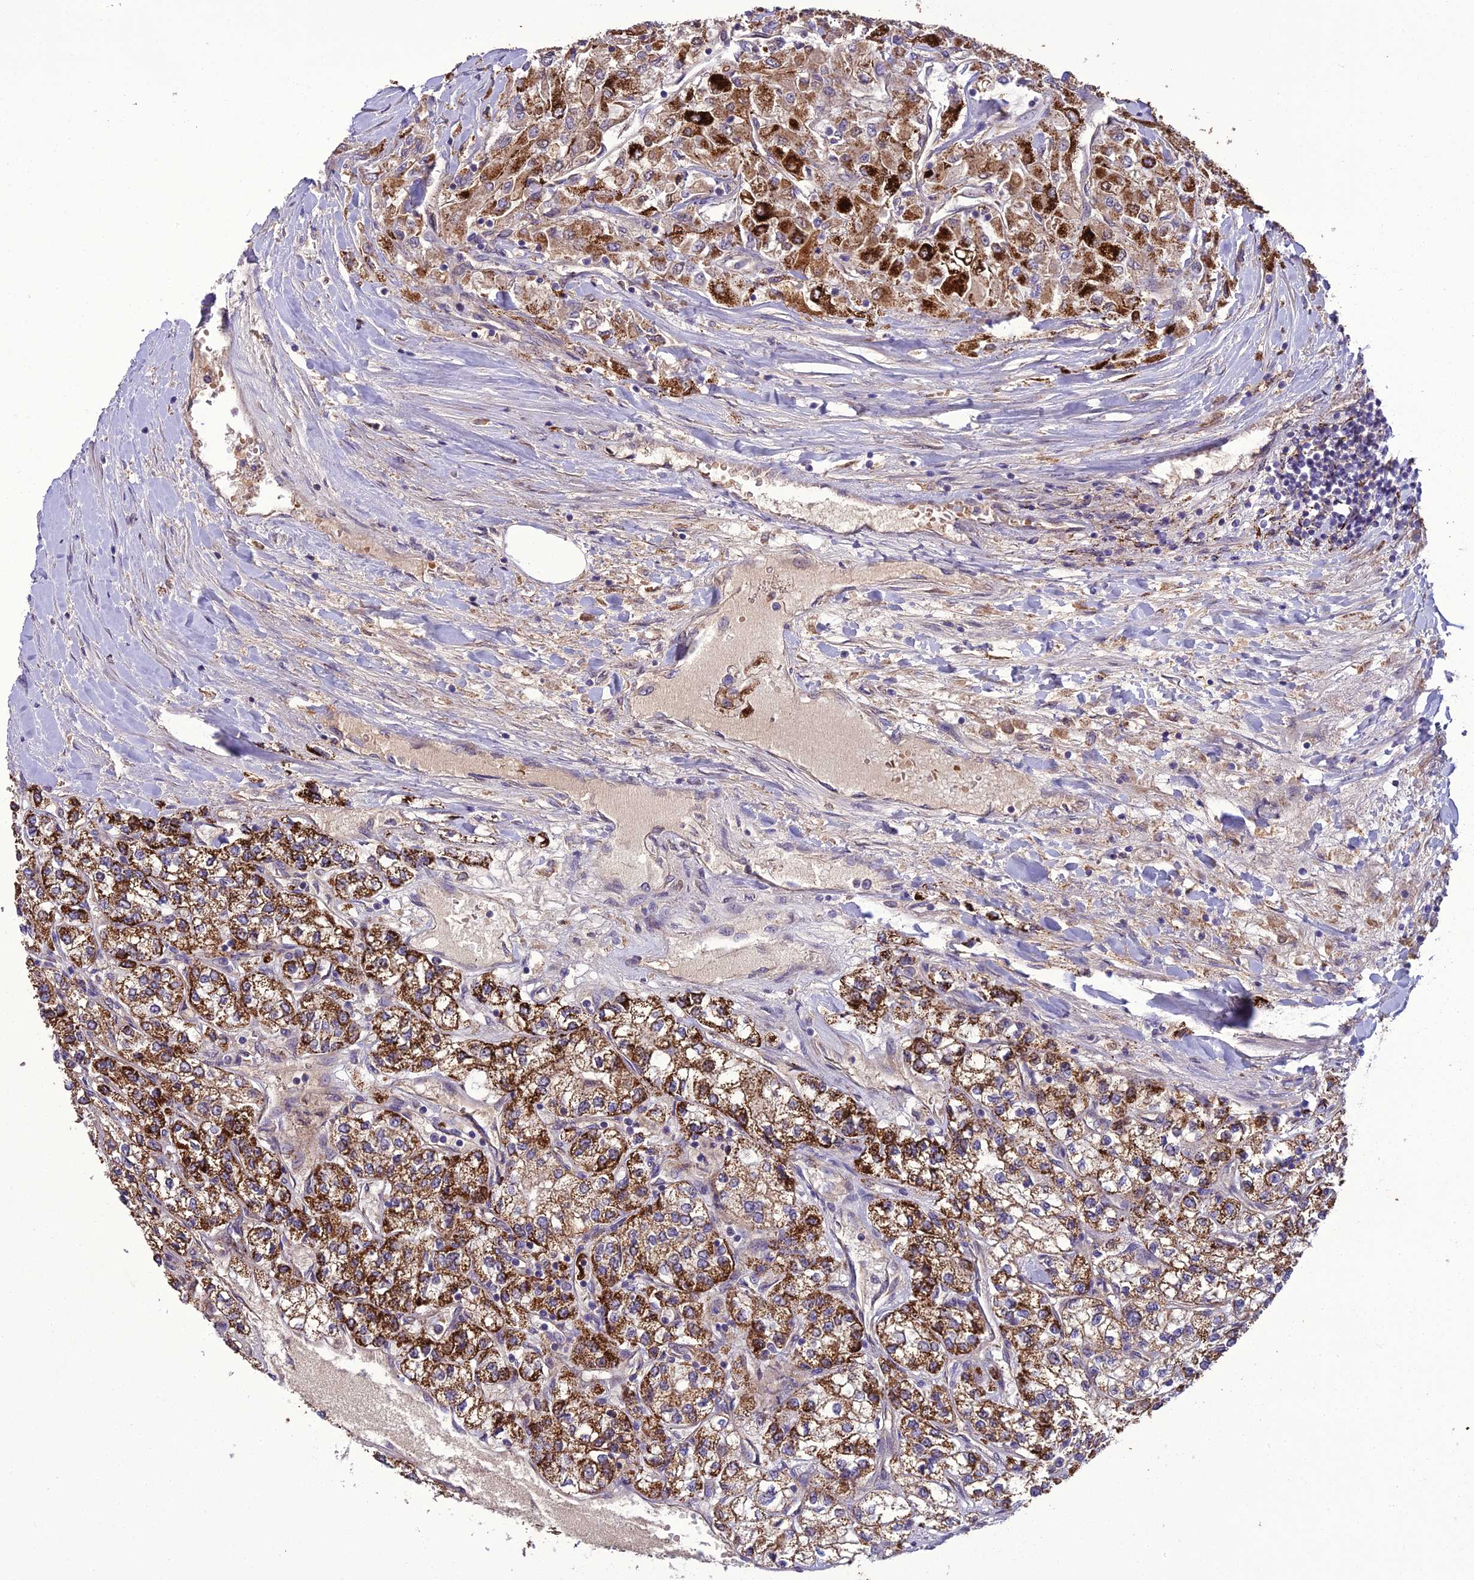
{"staining": {"intensity": "strong", "quantity": ">75%", "location": "cytoplasmic/membranous"}, "tissue": "renal cancer", "cell_type": "Tumor cells", "image_type": "cancer", "snomed": [{"axis": "morphology", "description": "Adenocarcinoma, NOS"}, {"axis": "topography", "description": "Kidney"}], "caption": "Renal cancer stained with a brown dye exhibits strong cytoplasmic/membranous positive positivity in approximately >75% of tumor cells.", "gene": "TBC1D24", "patient": {"sex": "male", "age": 80}}